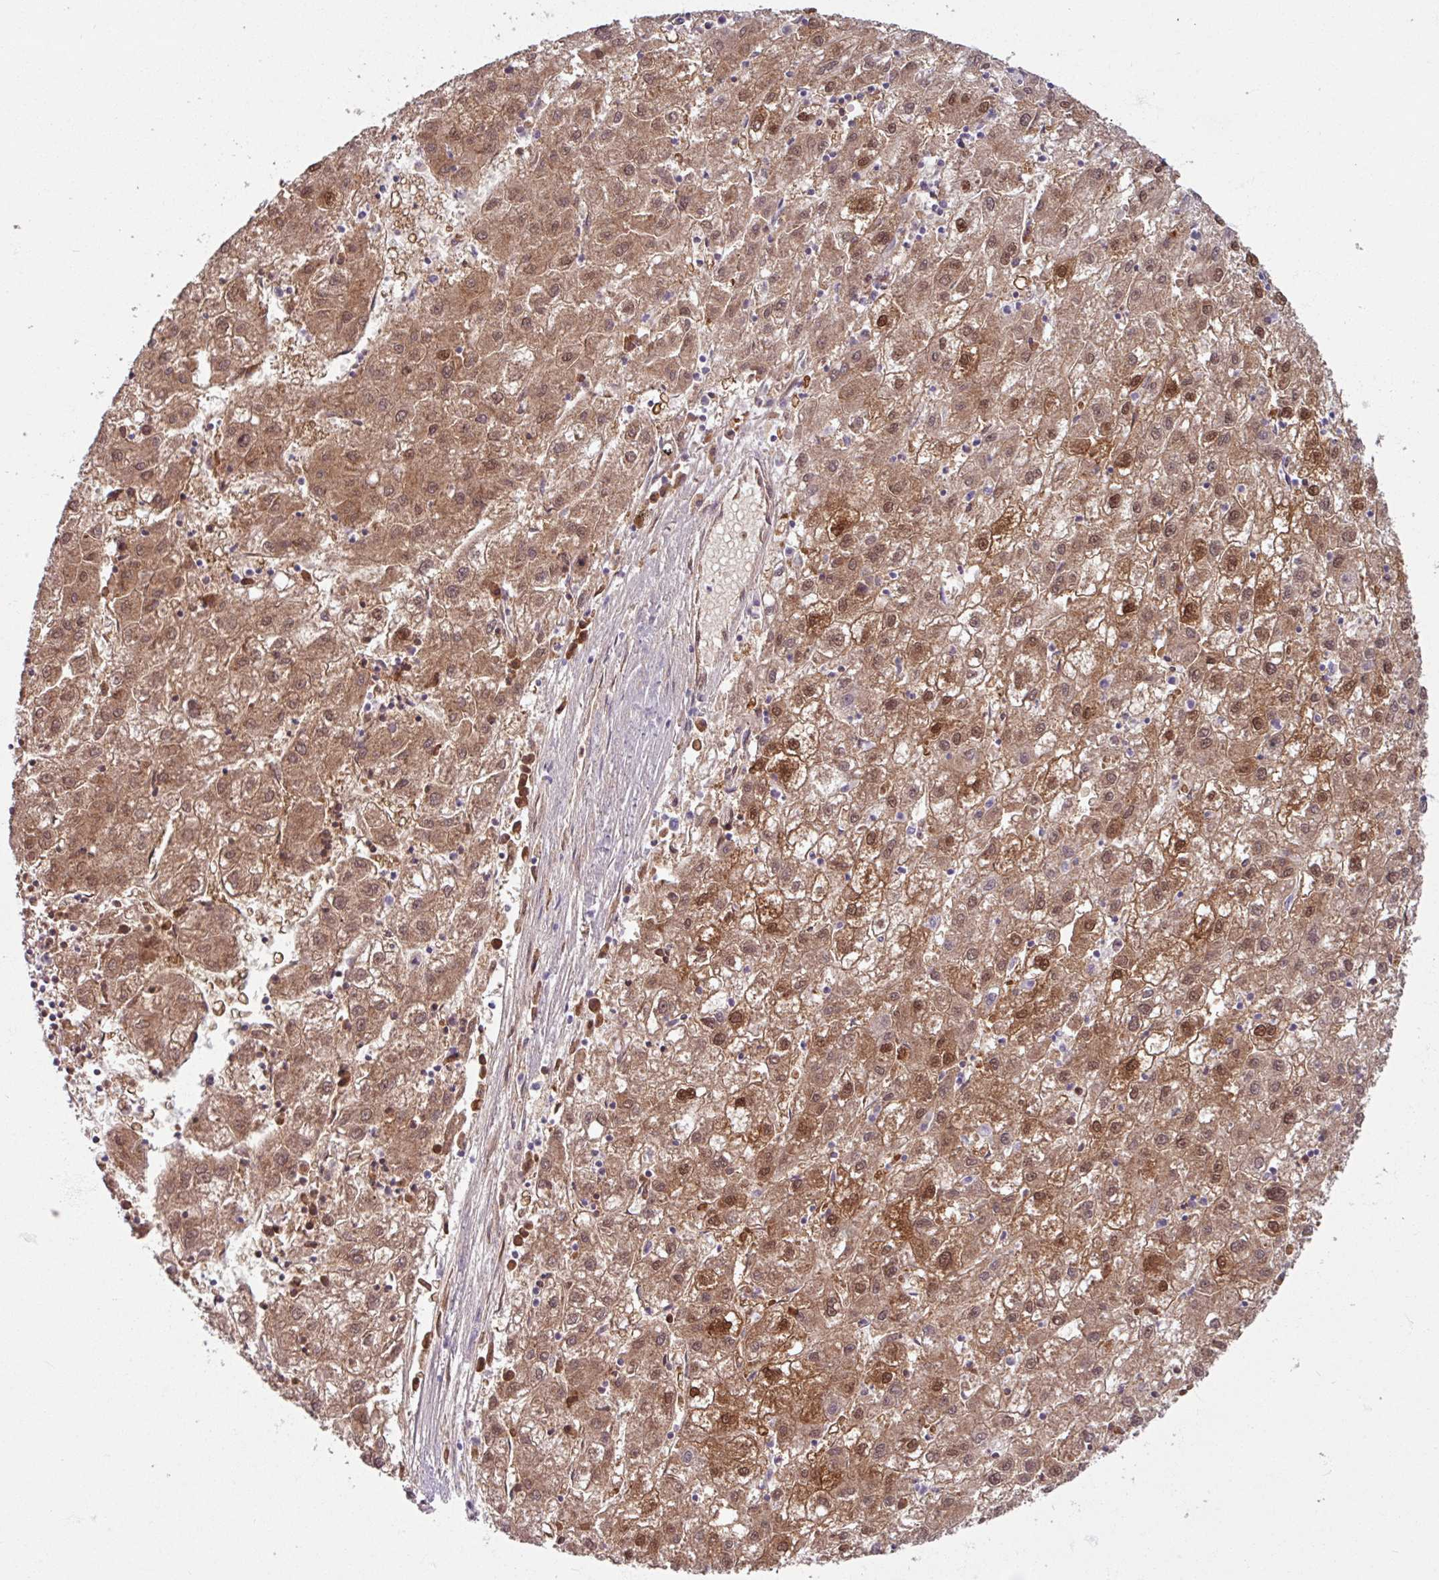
{"staining": {"intensity": "moderate", "quantity": ">75%", "location": "cytoplasmic/membranous,nuclear"}, "tissue": "liver cancer", "cell_type": "Tumor cells", "image_type": "cancer", "snomed": [{"axis": "morphology", "description": "Carcinoma, Hepatocellular, NOS"}, {"axis": "topography", "description": "Liver"}], "caption": "This is an image of IHC staining of liver hepatocellular carcinoma, which shows moderate positivity in the cytoplasmic/membranous and nuclear of tumor cells.", "gene": "ARG1", "patient": {"sex": "male", "age": 72}}